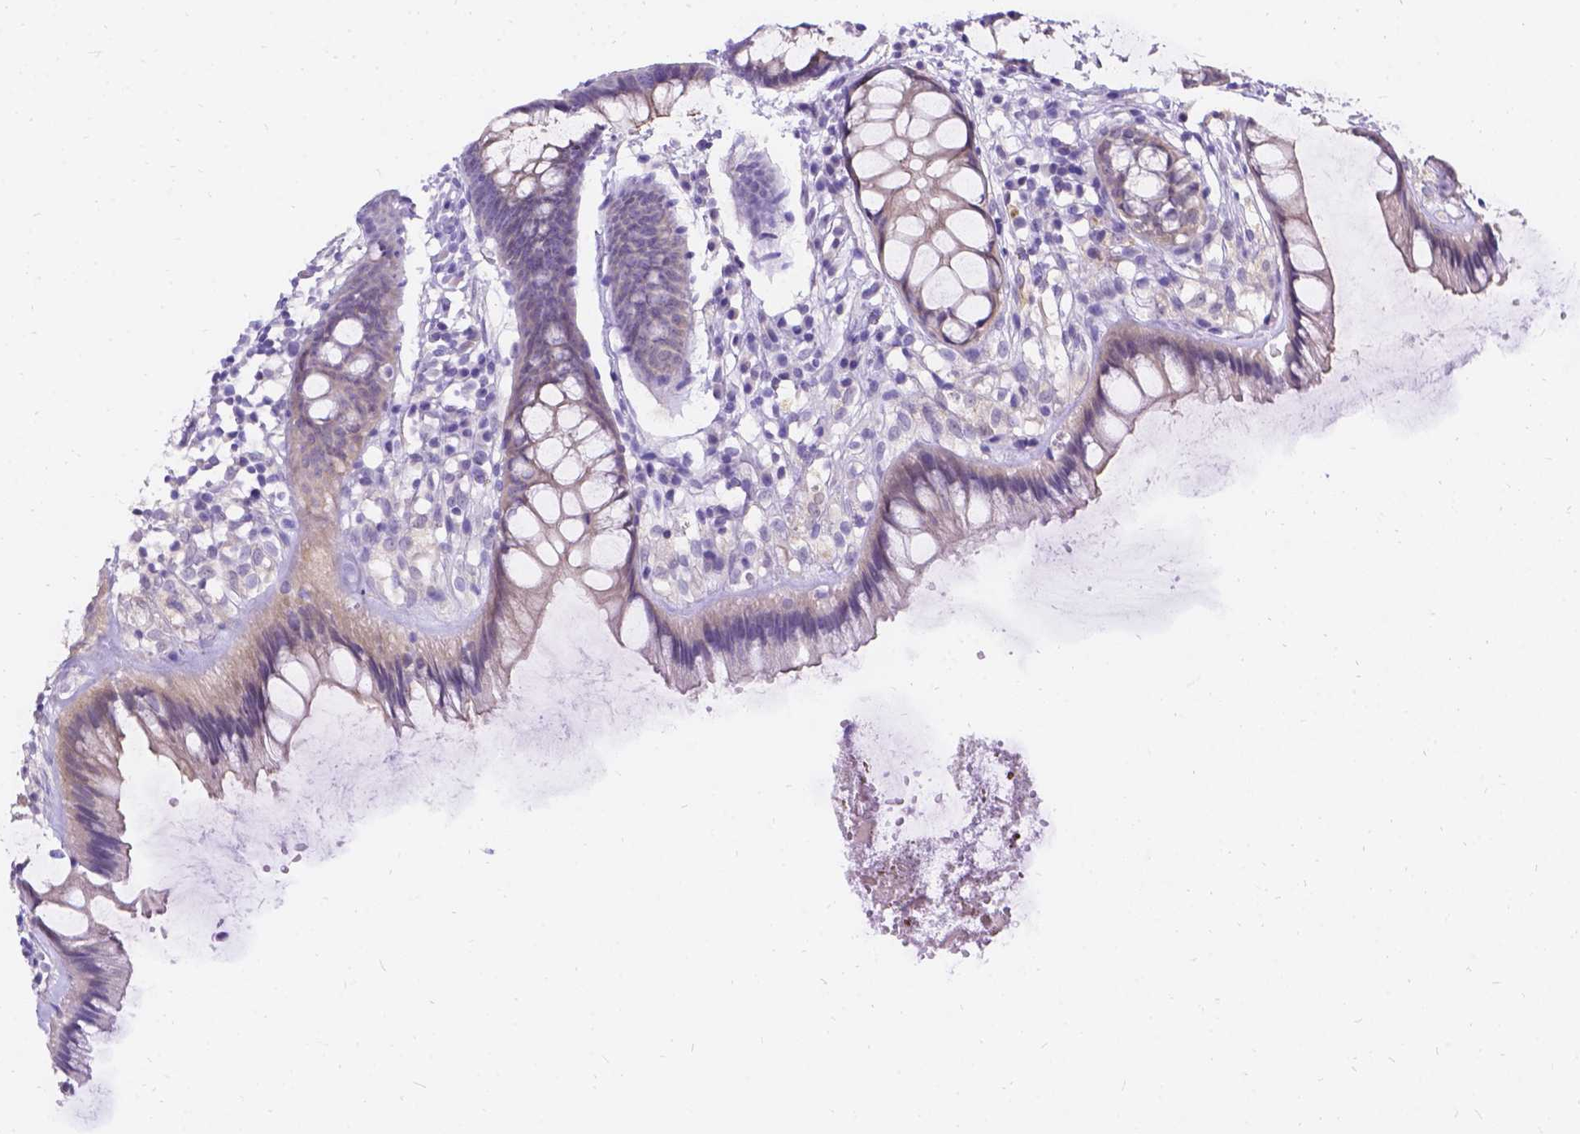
{"staining": {"intensity": "weak", "quantity": "<25%", "location": "cytoplasmic/membranous"}, "tissue": "rectum", "cell_type": "Glandular cells", "image_type": "normal", "snomed": [{"axis": "morphology", "description": "Normal tissue, NOS"}, {"axis": "topography", "description": "Rectum"}], "caption": "Glandular cells show no significant protein staining in benign rectum. Nuclei are stained in blue.", "gene": "PALS1", "patient": {"sex": "female", "age": 62}}